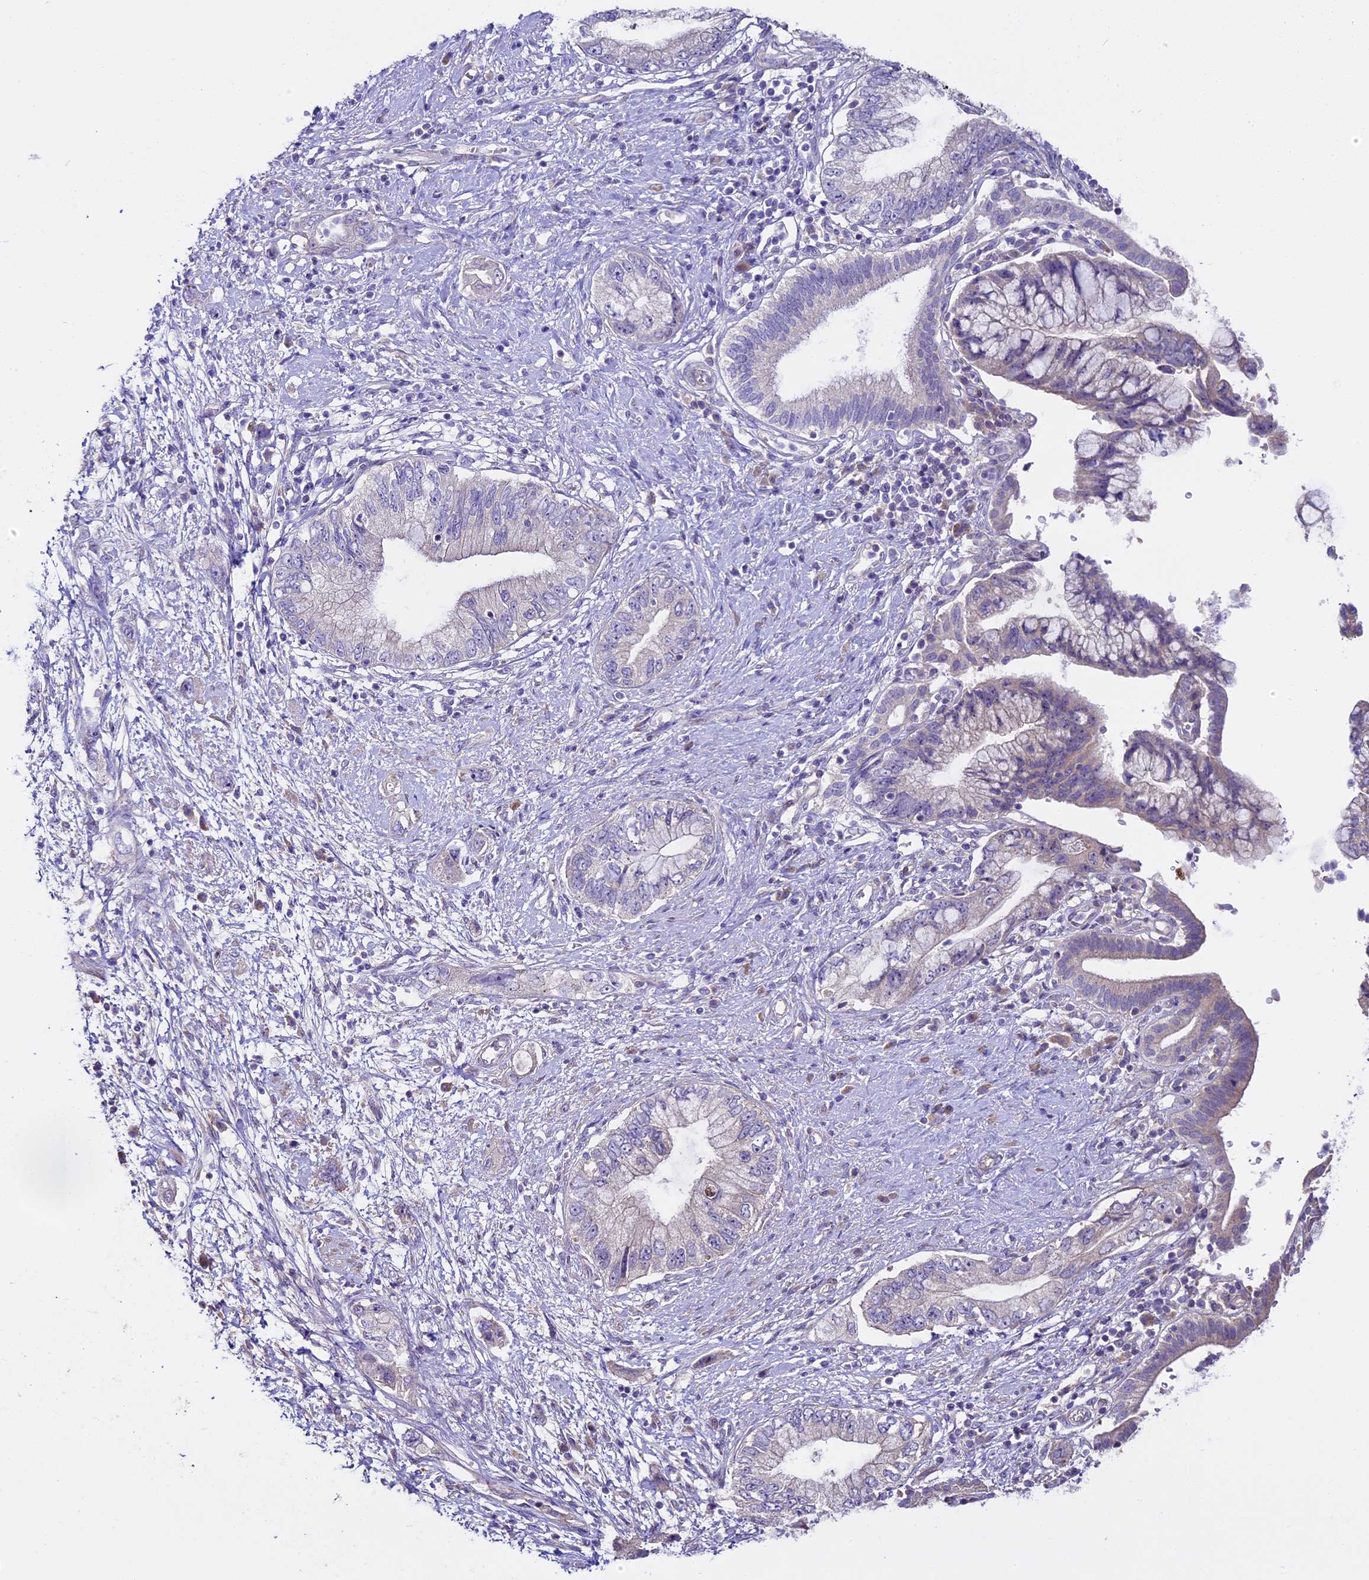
{"staining": {"intensity": "negative", "quantity": "none", "location": "none"}, "tissue": "pancreatic cancer", "cell_type": "Tumor cells", "image_type": "cancer", "snomed": [{"axis": "morphology", "description": "Adenocarcinoma, NOS"}, {"axis": "topography", "description": "Pancreas"}], "caption": "The micrograph exhibits no significant expression in tumor cells of adenocarcinoma (pancreatic).", "gene": "SPIRE1", "patient": {"sex": "female", "age": 73}}